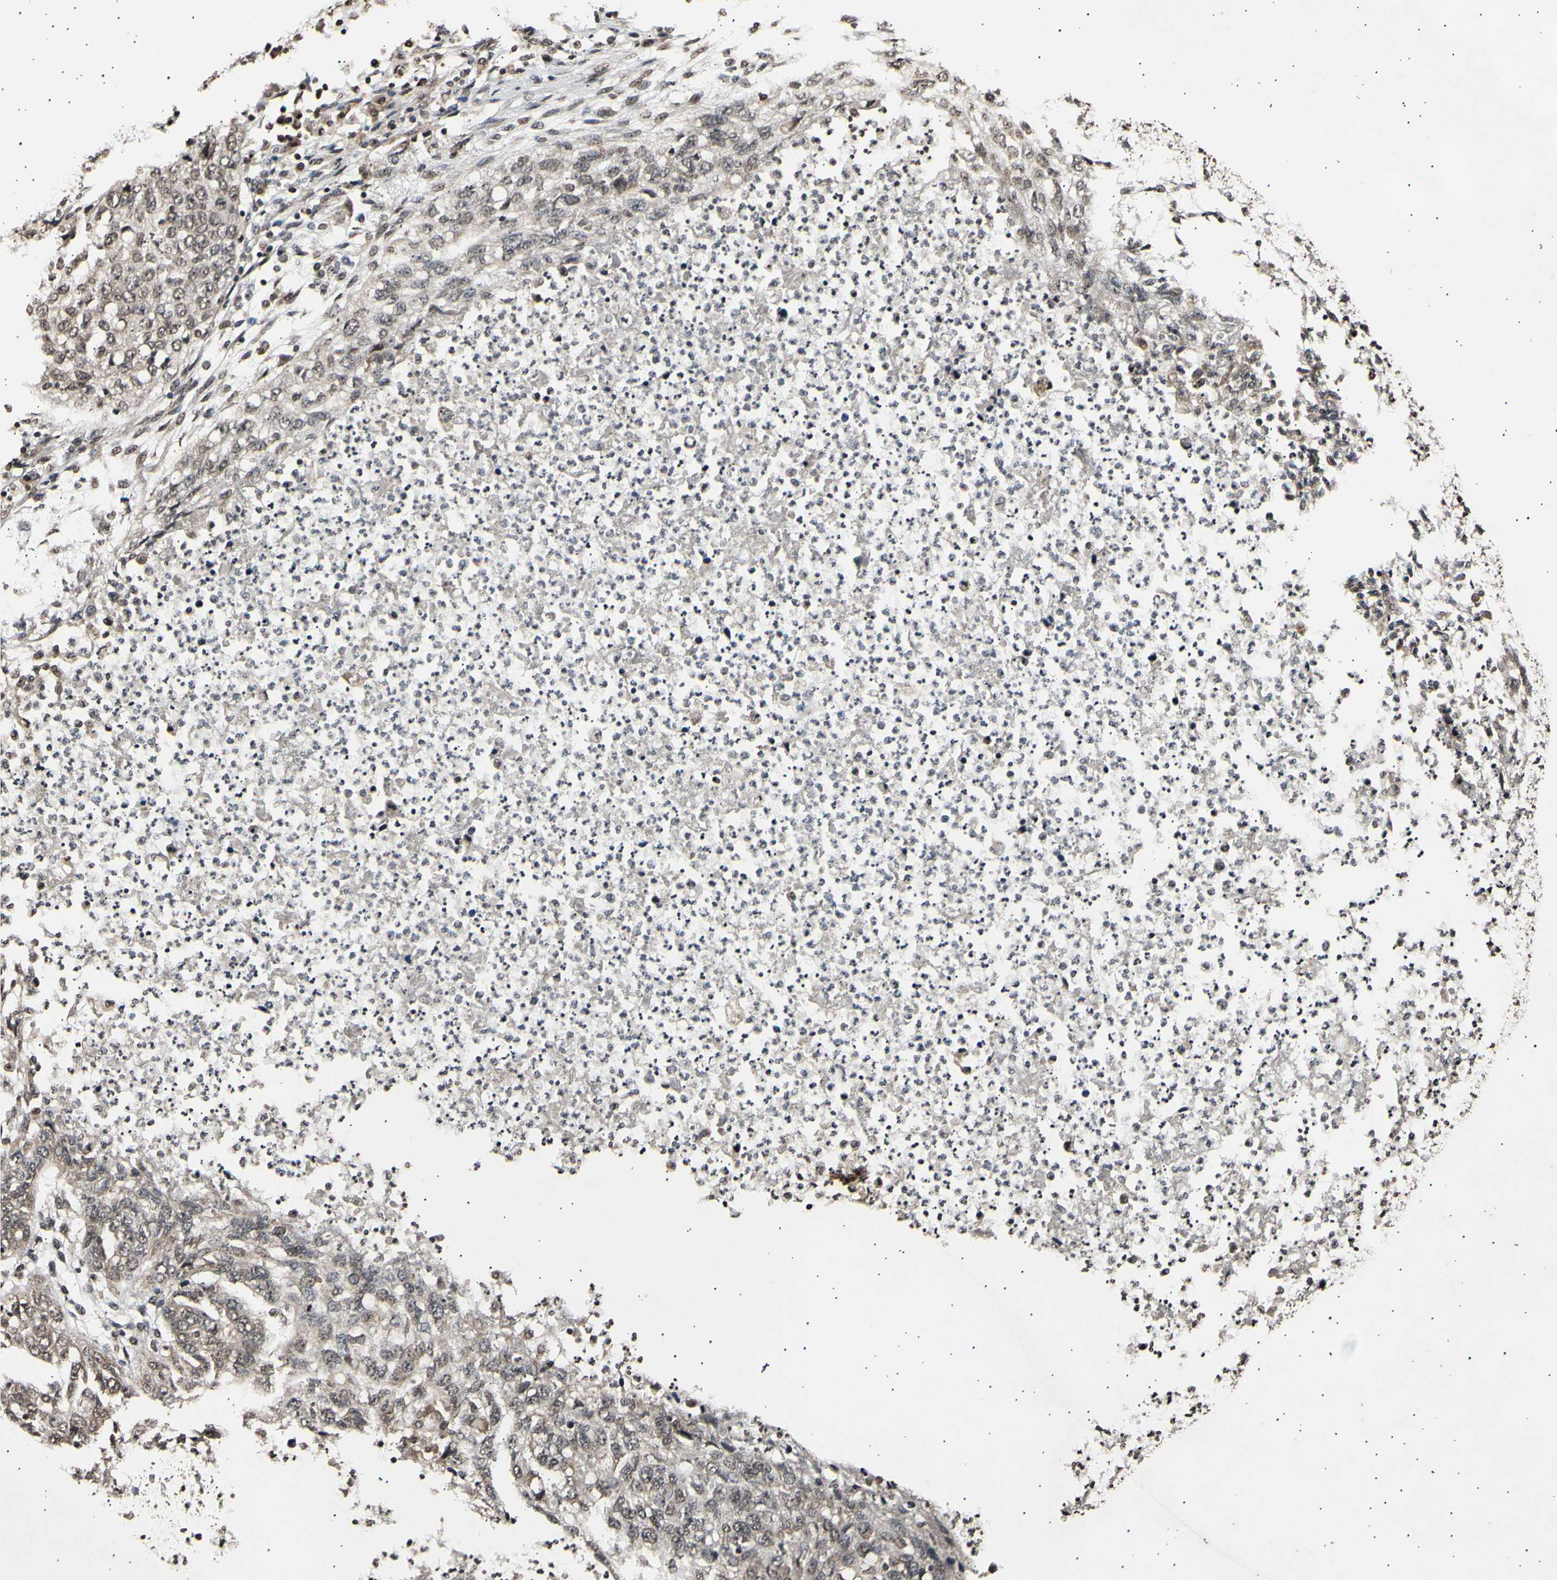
{"staining": {"intensity": "moderate", "quantity": ">75%", "location": "cytoplasmic/membranous,nuclear"}, "tissue": "lung cancer", "cell_type": "Tumor cells", "image_type": "cancer", "snomed": [{"axis": "morphology", "description": "Squamous cell carcinoma, NOS"}, {"axis": "topography", "description": "Lung"}], "caption": "Approximately >75% of tumor cells in lung cancer (squamous cell carcinoma) exhibit moderate cytoplasmic/membranous and nuclear protein staining as visualized by brown immunohistochemical staining.", "gene": "ANAPC7", "patient": {"sex": "female", "age": 63}}